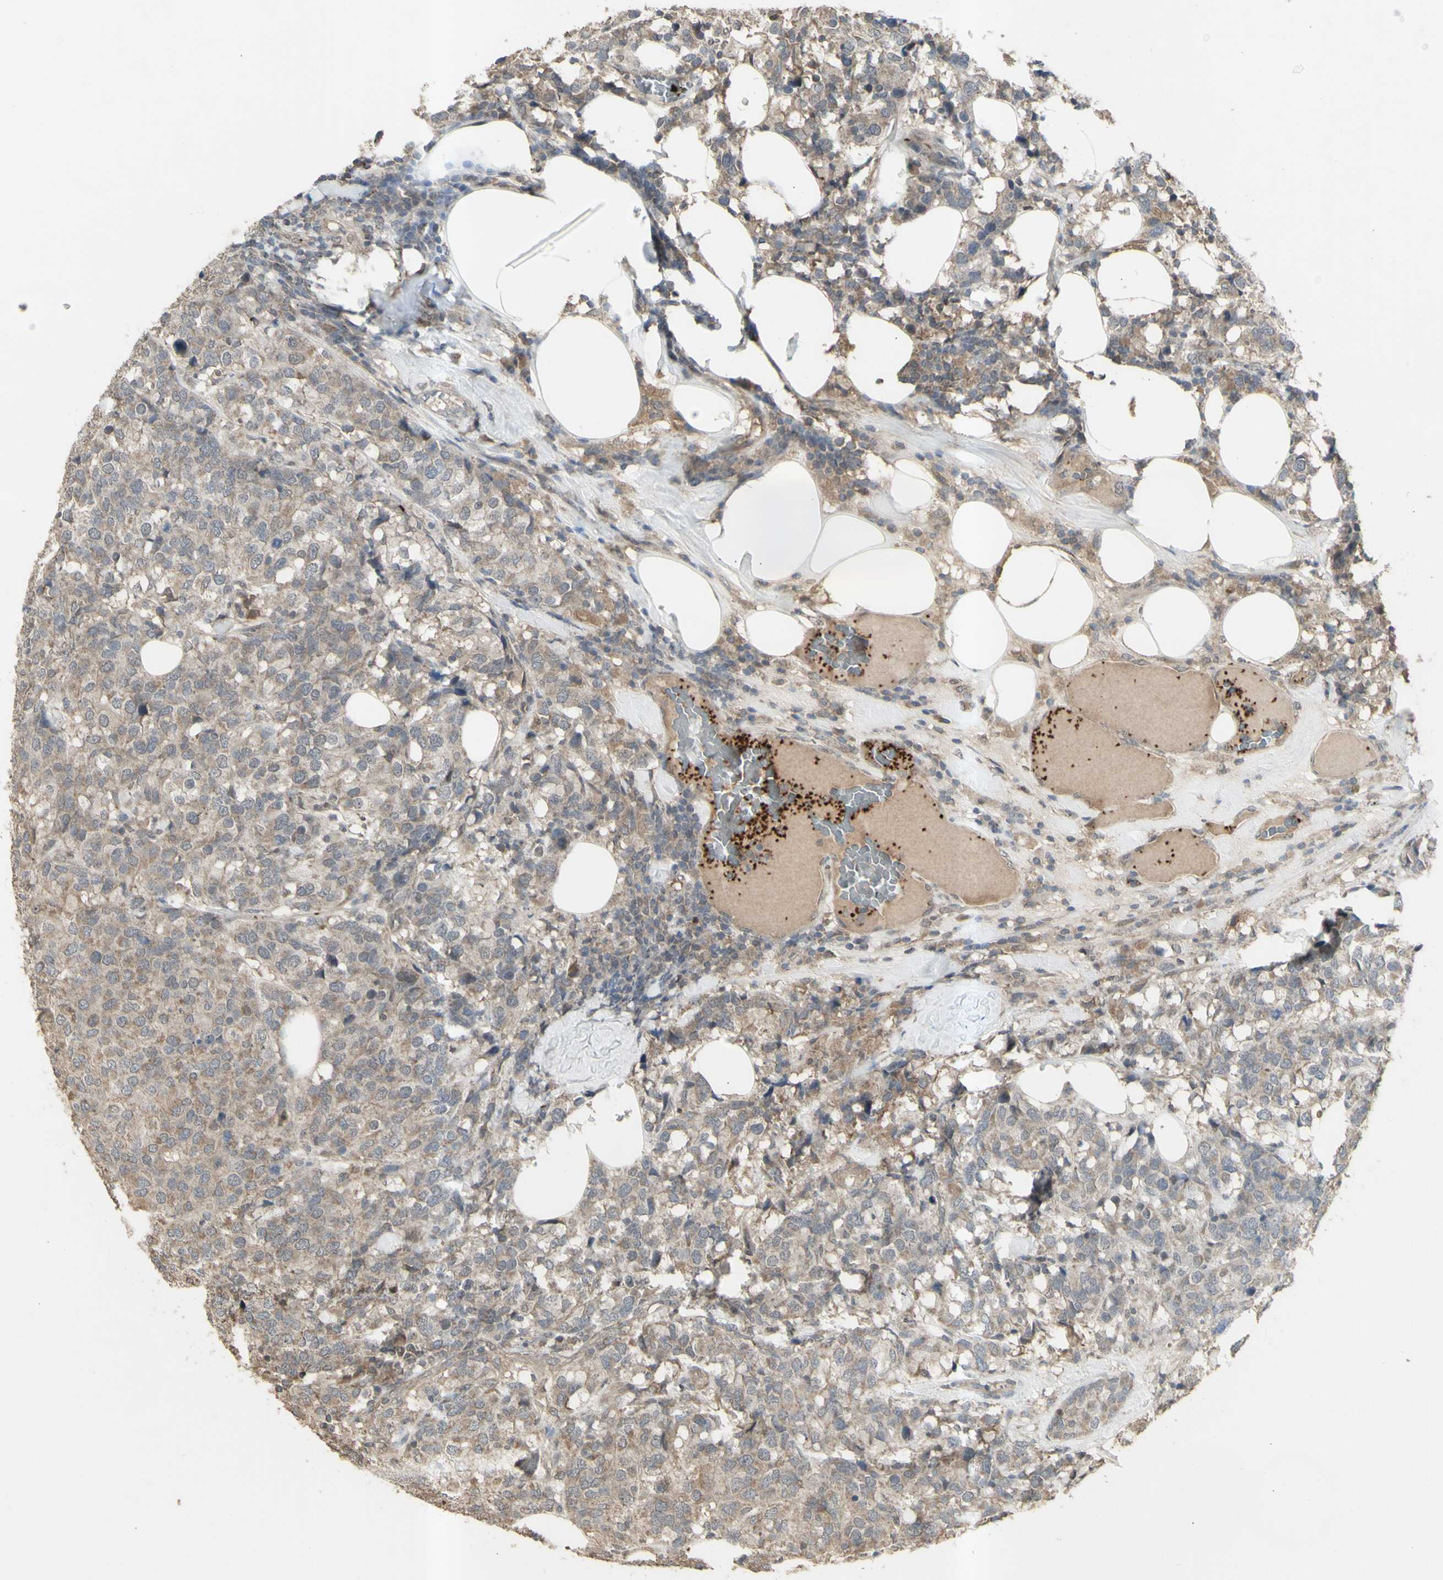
{"staining": {"intensity": "weak", "quantity": ">75%", "location": "cytoplasmic/membranous"}, "tissue": "breast cancer", "cell_type": "Tumor cells", "image_type": "cancer", "snomed": [{"axis": "morphology", "description": "Lobular carcinoma"}, {"axis": "topography", "description": "Breast"}], "caption": "Protein staining displays weak cytoplasmic/membranous expression in approximately >75% of tumor cells in breast lobular carcinoma.", "gene": "ALOX12", "patient": {"sex": "female", "age": 59}}